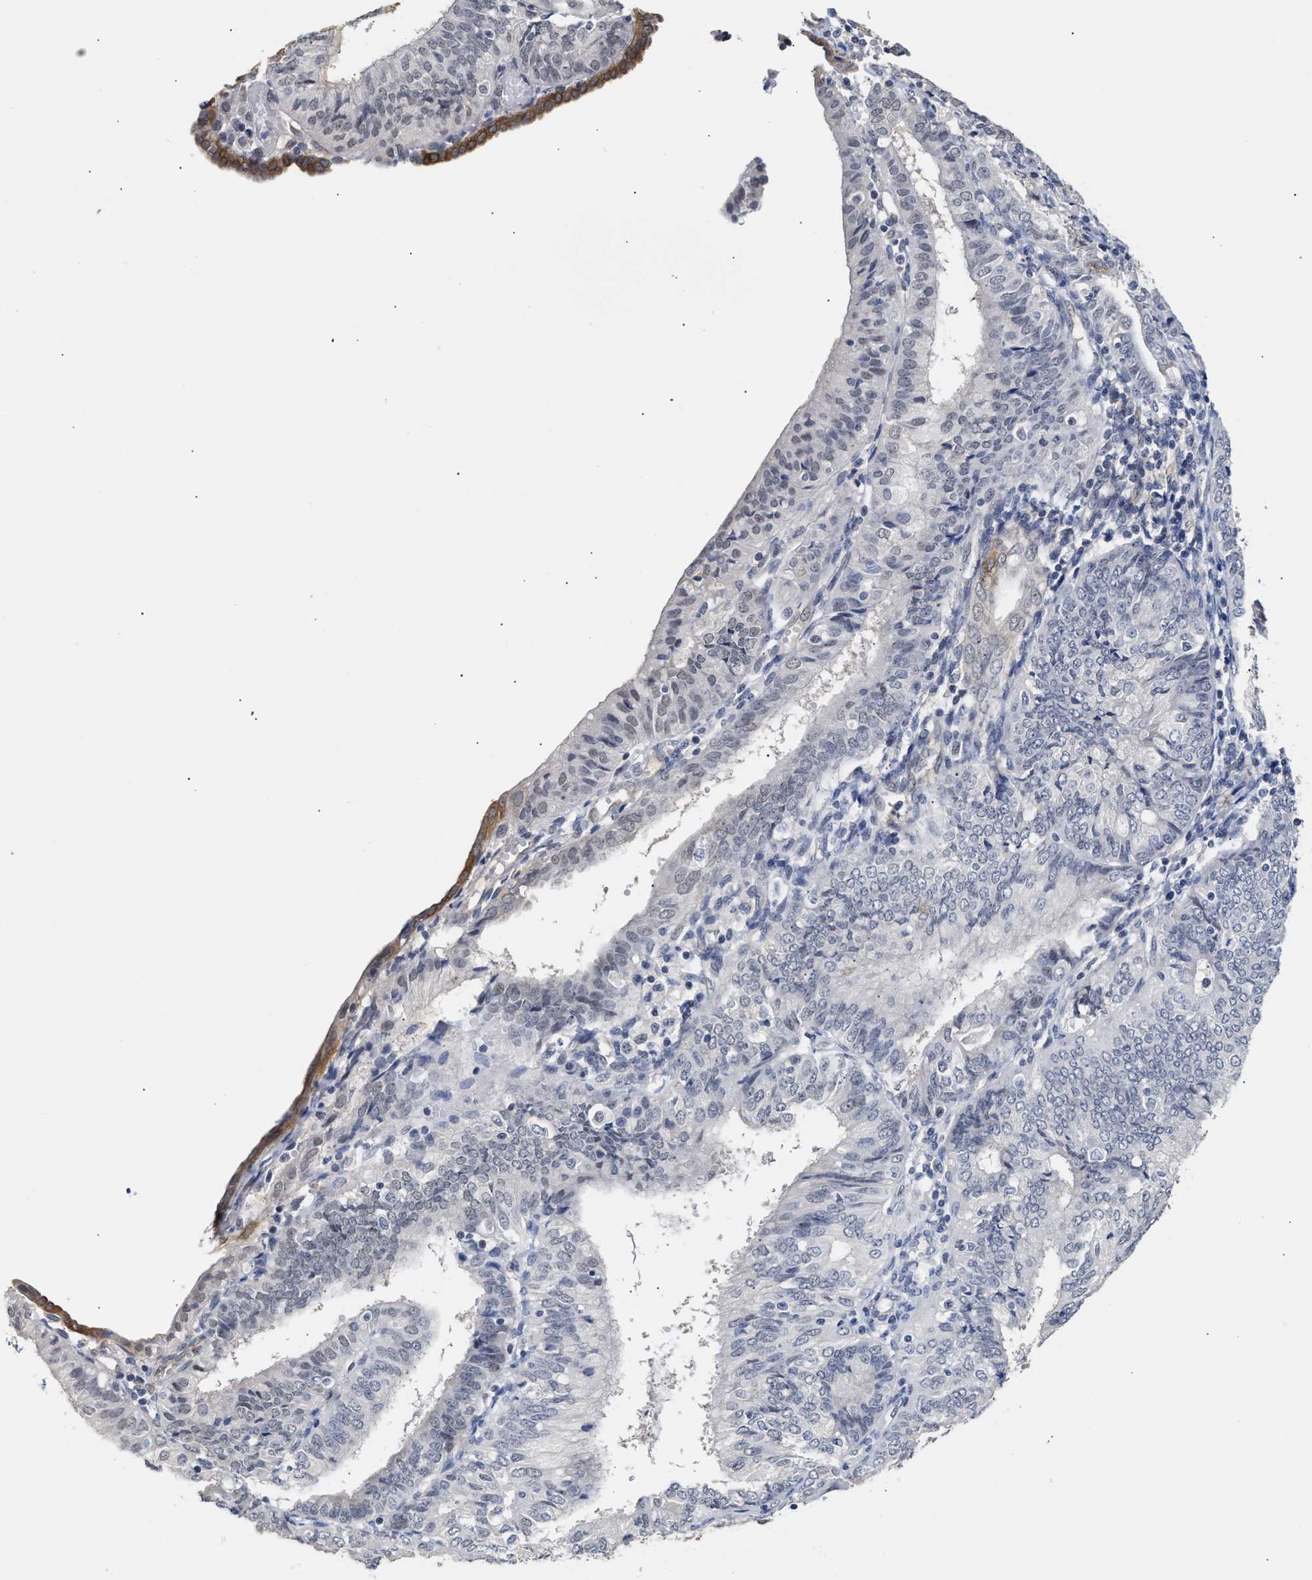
{"staining": {"intensity": "negative", "quantity": "none", "location": "none"}, "tissue": "endometrial cancer", "cell_type": "Tumor cells", "image_type": "cancer", "snomed": [{"axis": "morphology", "description": "Adenocarcinoma, NOS"}, {"axis": "topography", "description": "Endometrium"}], "caption": "Immunohistochemistry (IHC) of endometrial cancer (adenocarcinoma) demonstrates no positivity in tumor cells.", "gene": "AHNAK2", "patient": {"sex": "female", "age": 58}}